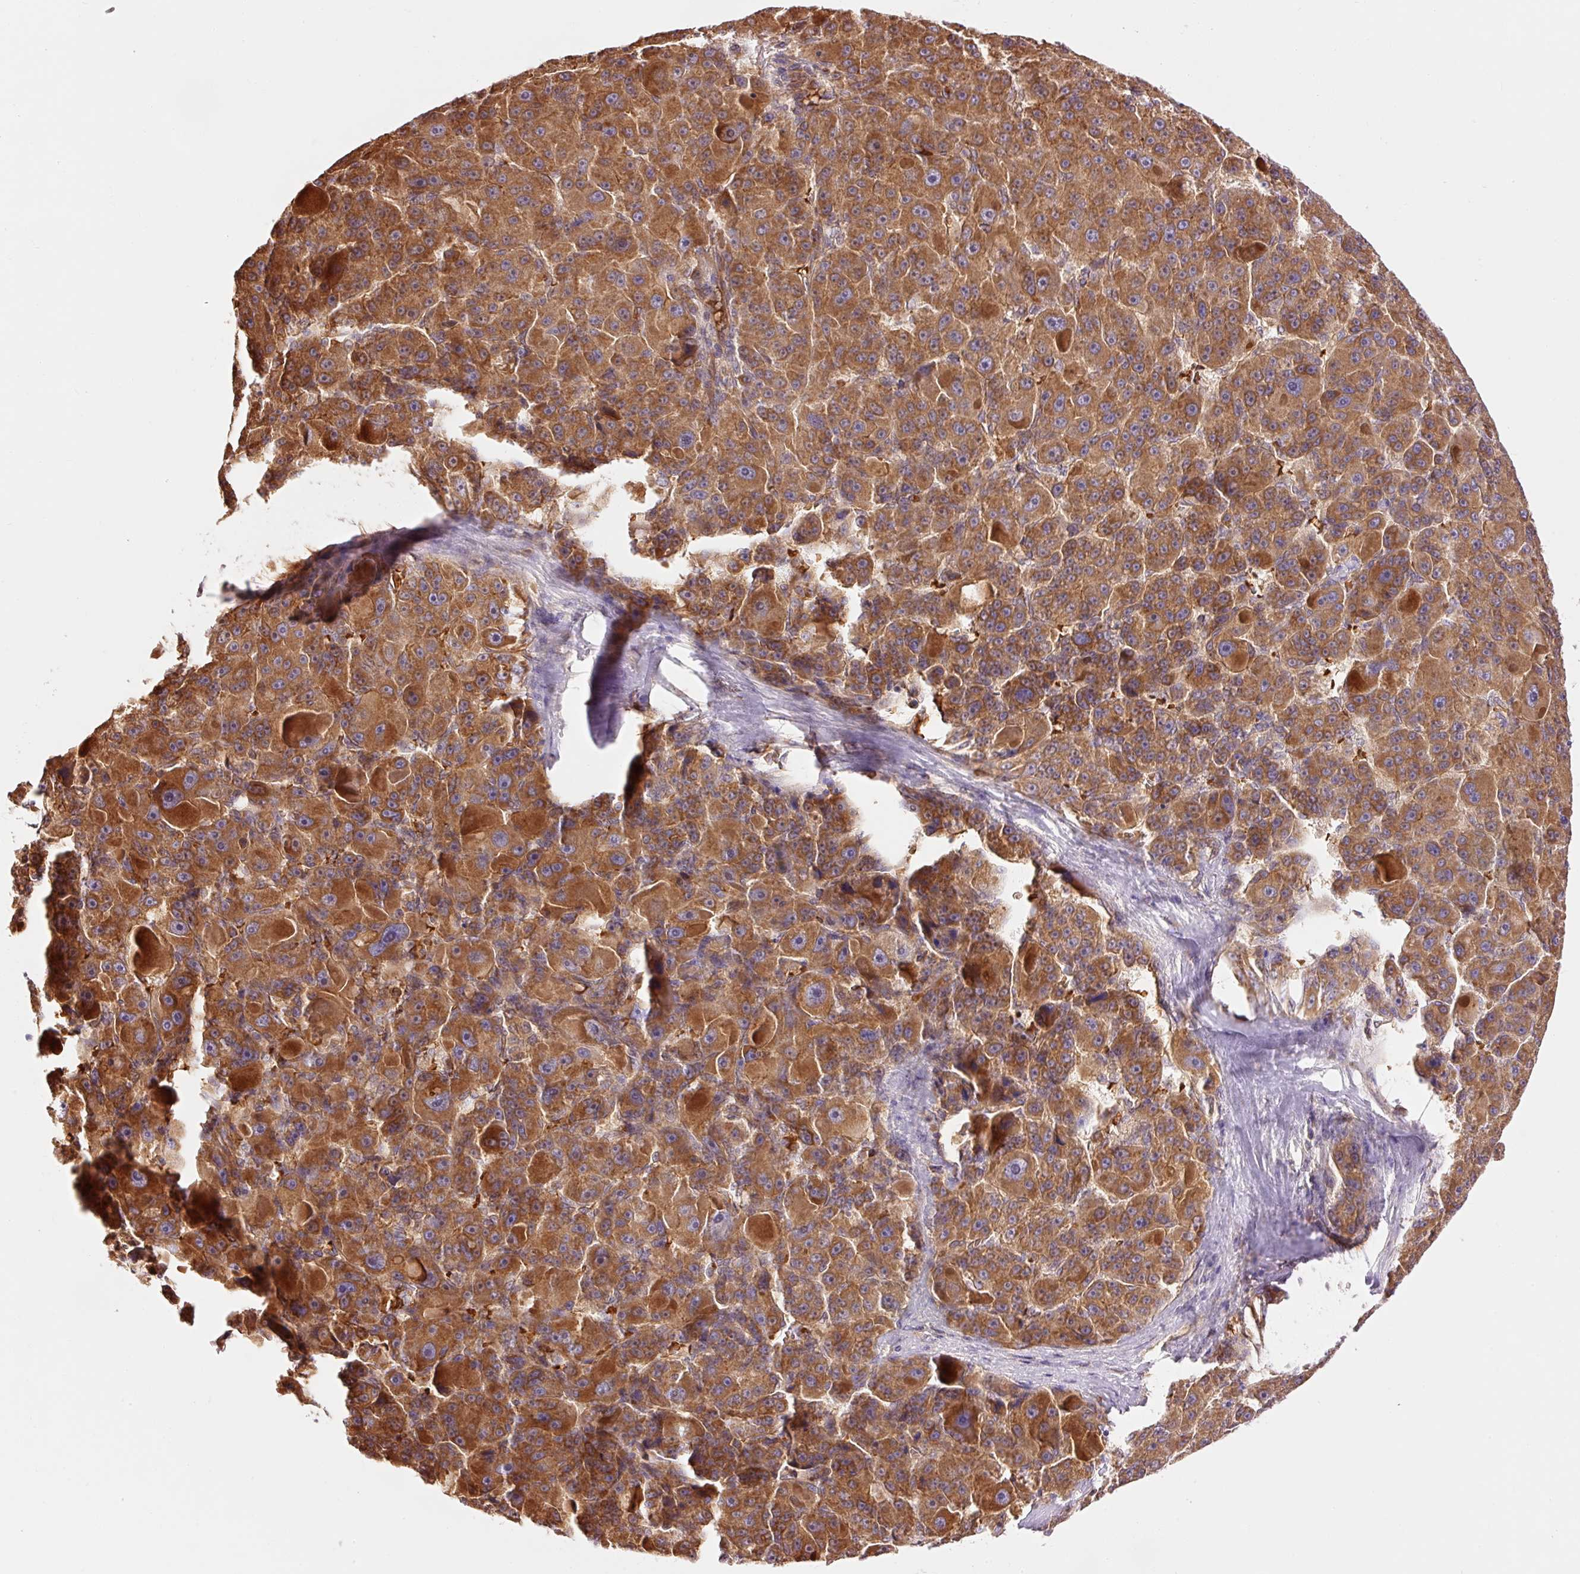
{"staining": {"intensity": "moderate", "quantity": ">75%", "location": "cytoplasmic/membranous"}, "tissue": "liver cancer", "cell_type": "Tumor cells", "image_type": "cancer", "snomed": [{"axis": "morphology", "description": "Carcinoma, Hepatocellular, NOS"}, {"axis": "topography", "description": "Liver"}], "caption": "Immunohistochemical staining of human liver hepatocellular carcinoma displays medium levels of moderate cytoplasmic/membranous positivity in about >75% of tumor cells.", "gene": "ADCY4", "patient": {"sex": "male", "age": 76}}